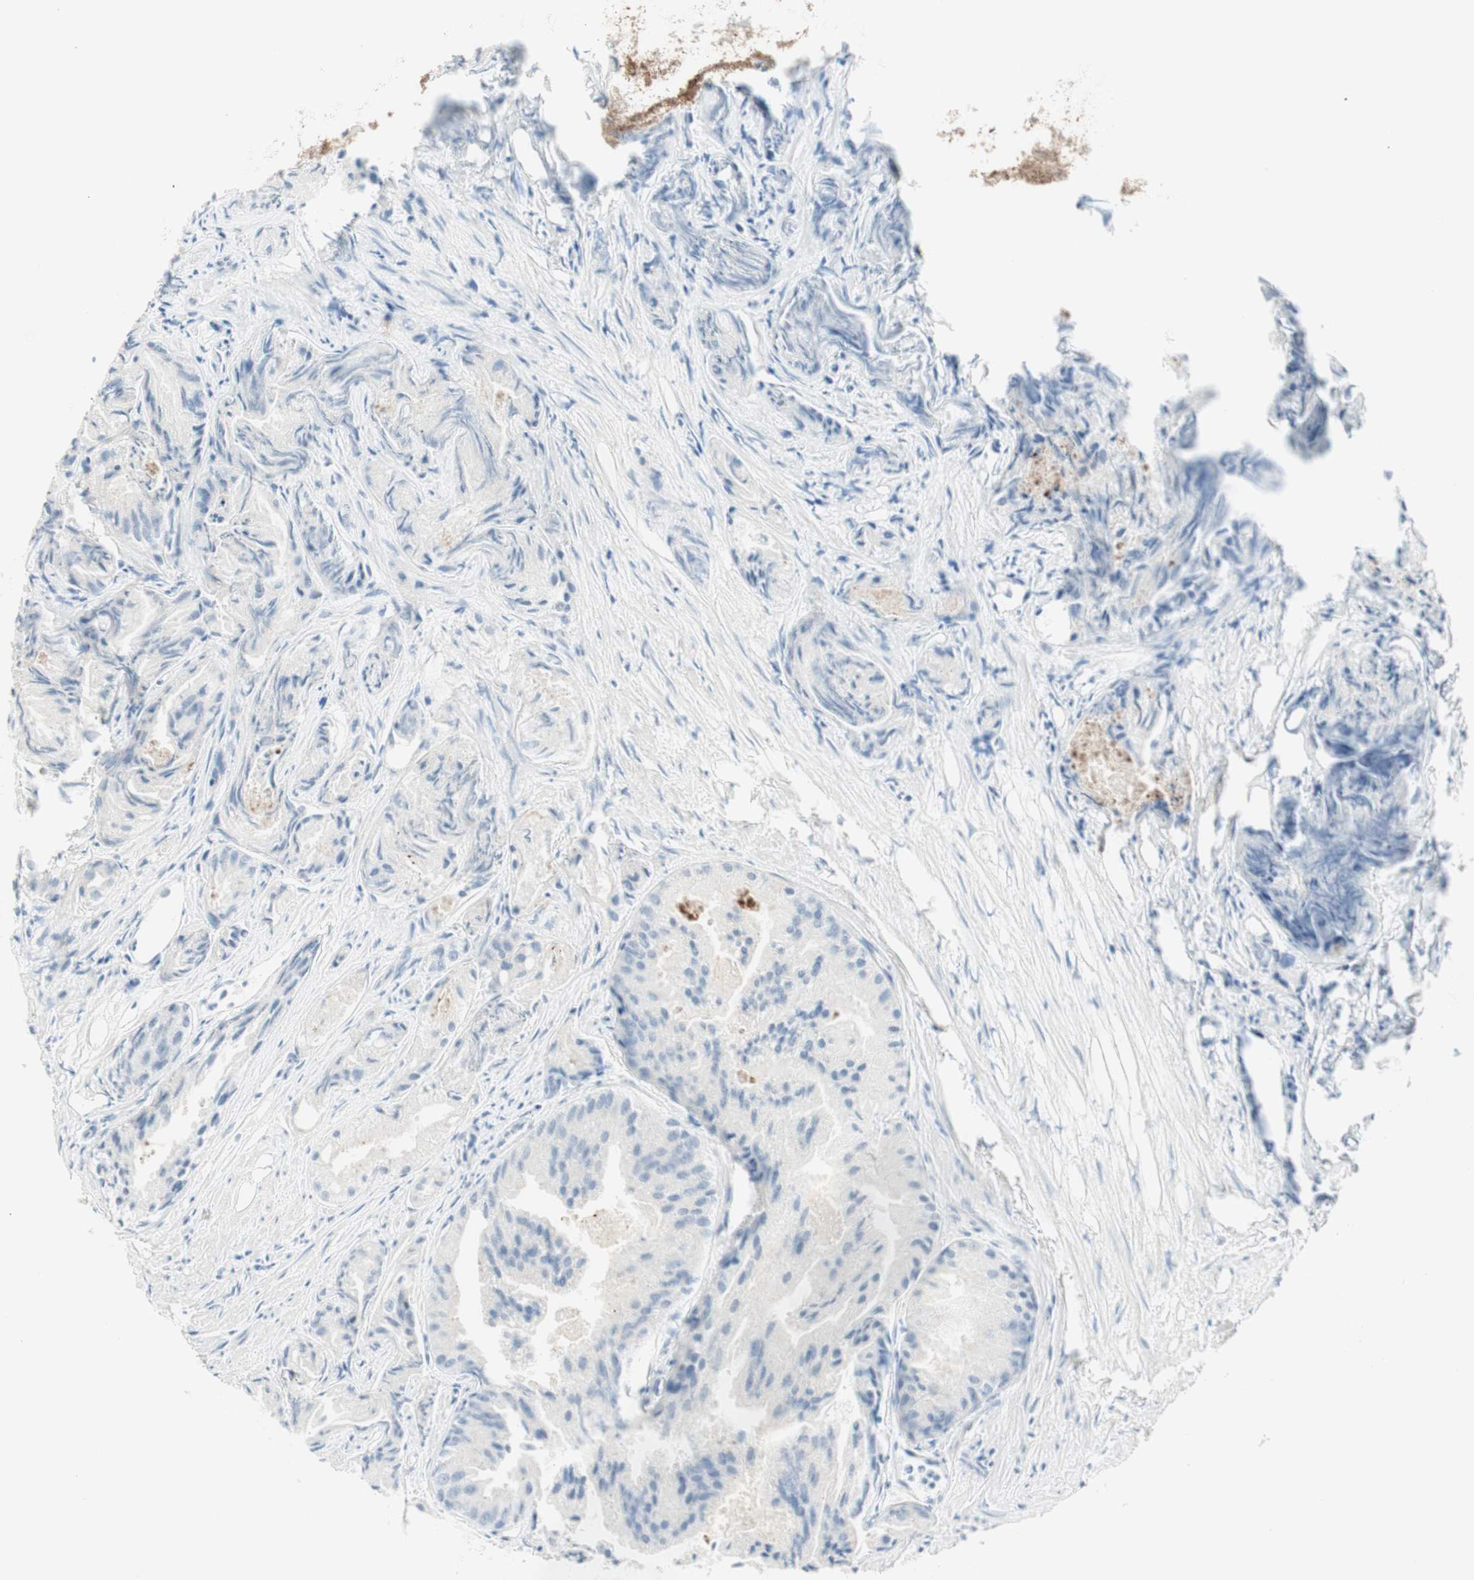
{"staining": {"intensity": "weak", "quantity": "<25%", "location": "cytoplasmic/membranous"}, "tissue": "prostate cancer", "cell_type": "Tumor cells", "image_type": "cancer", "snomed": [{"axis": "morphology", "description": "Adenocarcinoma, Low grade"}, {"axis": "topography", "description": "Prostate"}], "caption": "Immunohistochemistry photomicrograph of neoplastic tissue: prostate cancer (adenocarcinoma (low-grade)) stained with DAB demonstrates no significant protein staining in tumor cells.", "gene": "MYO6", "patient": {"sex": "male", "age": 72}}